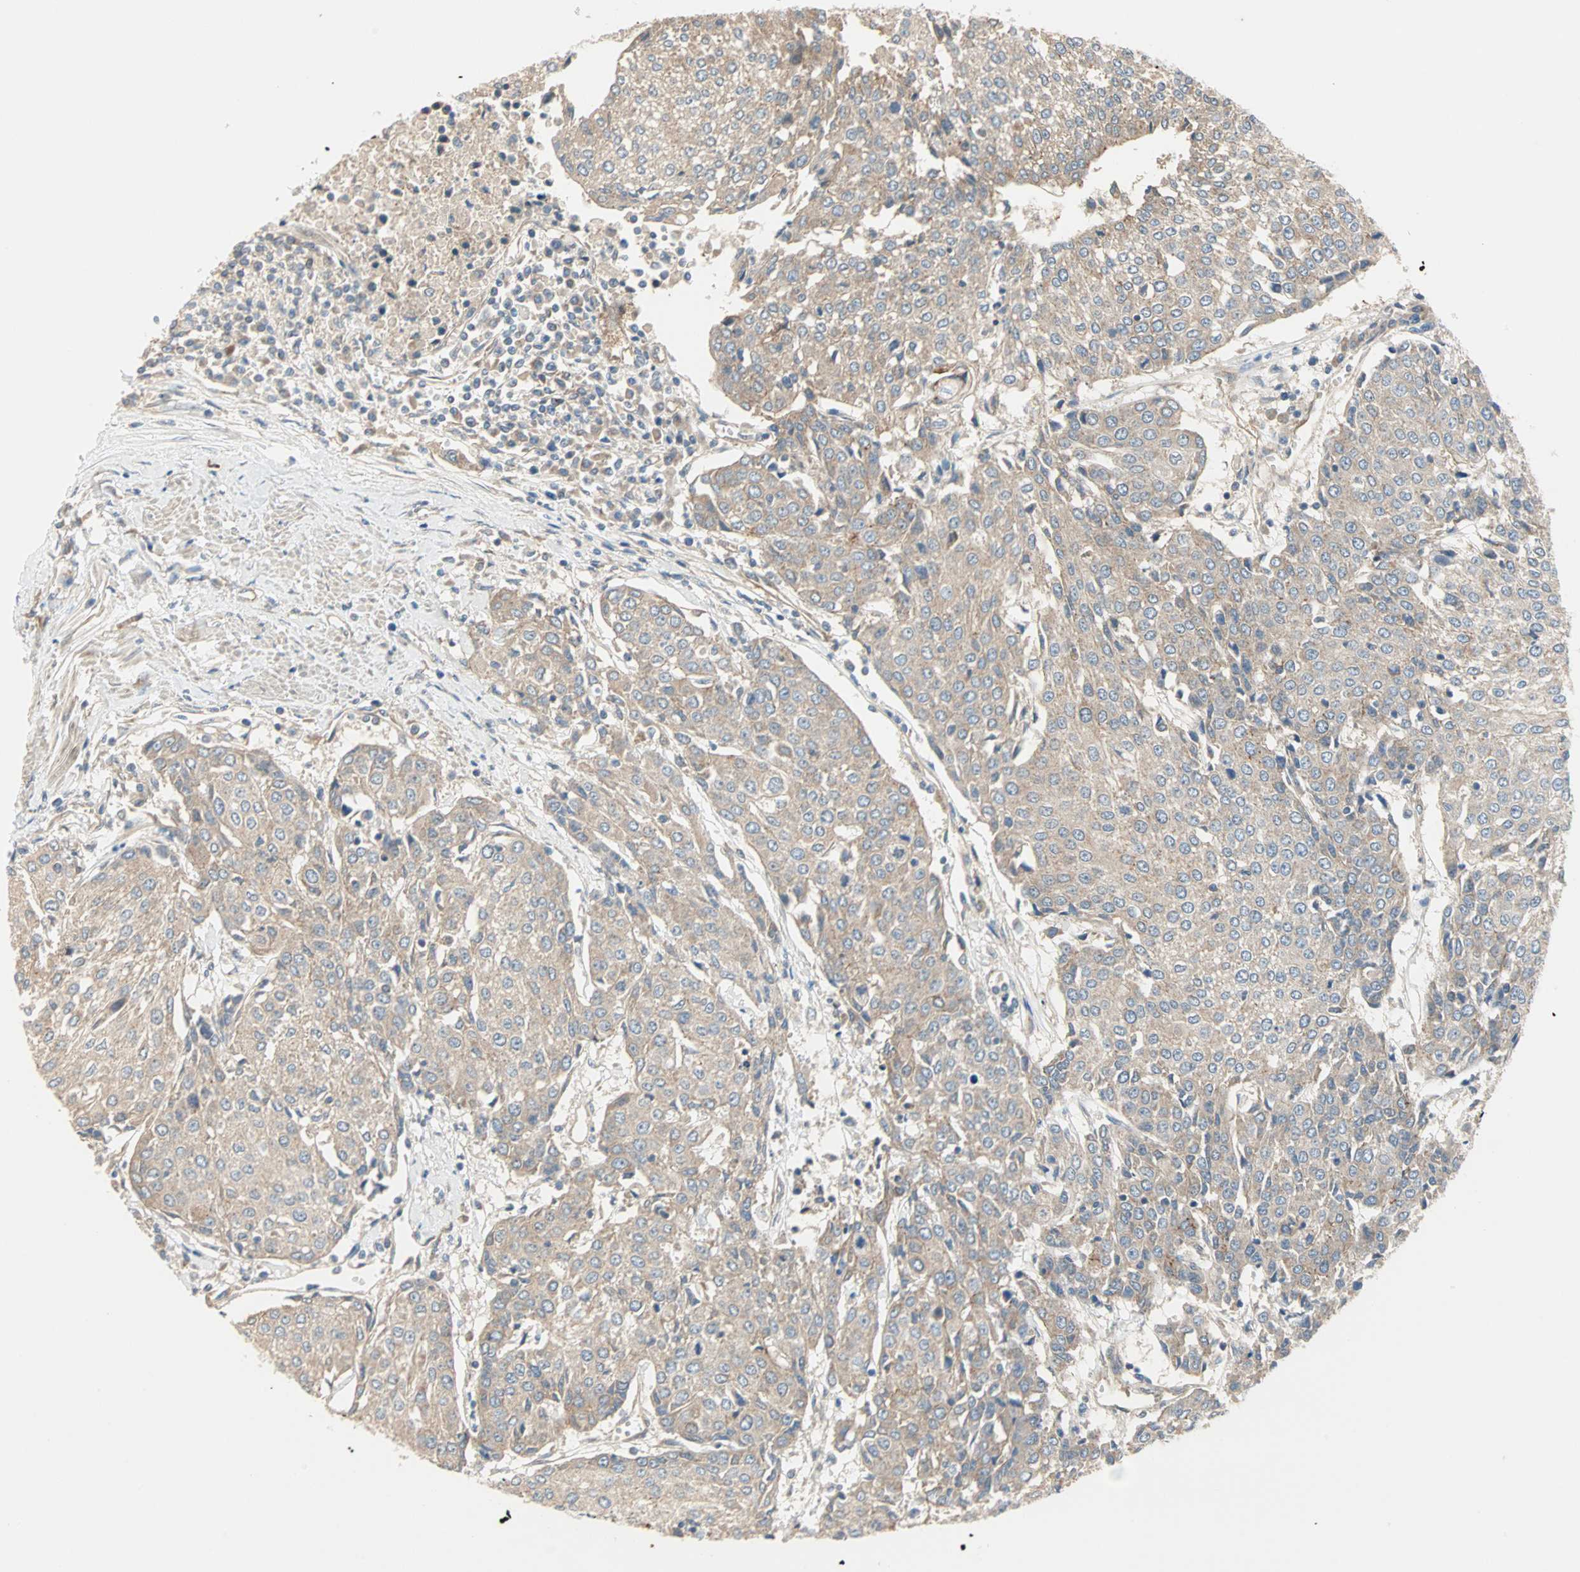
{"staining": {"intensity": "weak", "quantity": ">75%", "location": "cytoplasmic/membranous"}, "tissue": "urothelial cancer", "cell_type": "Tumor cells", "image_type": "cancer", "snomed": [{"axis": "morphology", "description": "Urothelial carcinoma, High grade"}, {"axis": "topography", "description": "Urinary bladder"}], "caption": "Immunohistochemical staining of high-grade urothelial carcinoma exhibits weak cytoplasmic/membranous protein expression in approximately >75% of tumor cells. (Stains: DAB in brown, nuclei in blue, Microscopy: brightfield microscopy at high magnification).", "gene": "PDE8A", "patient": {"sex": "female", "age": 85}}